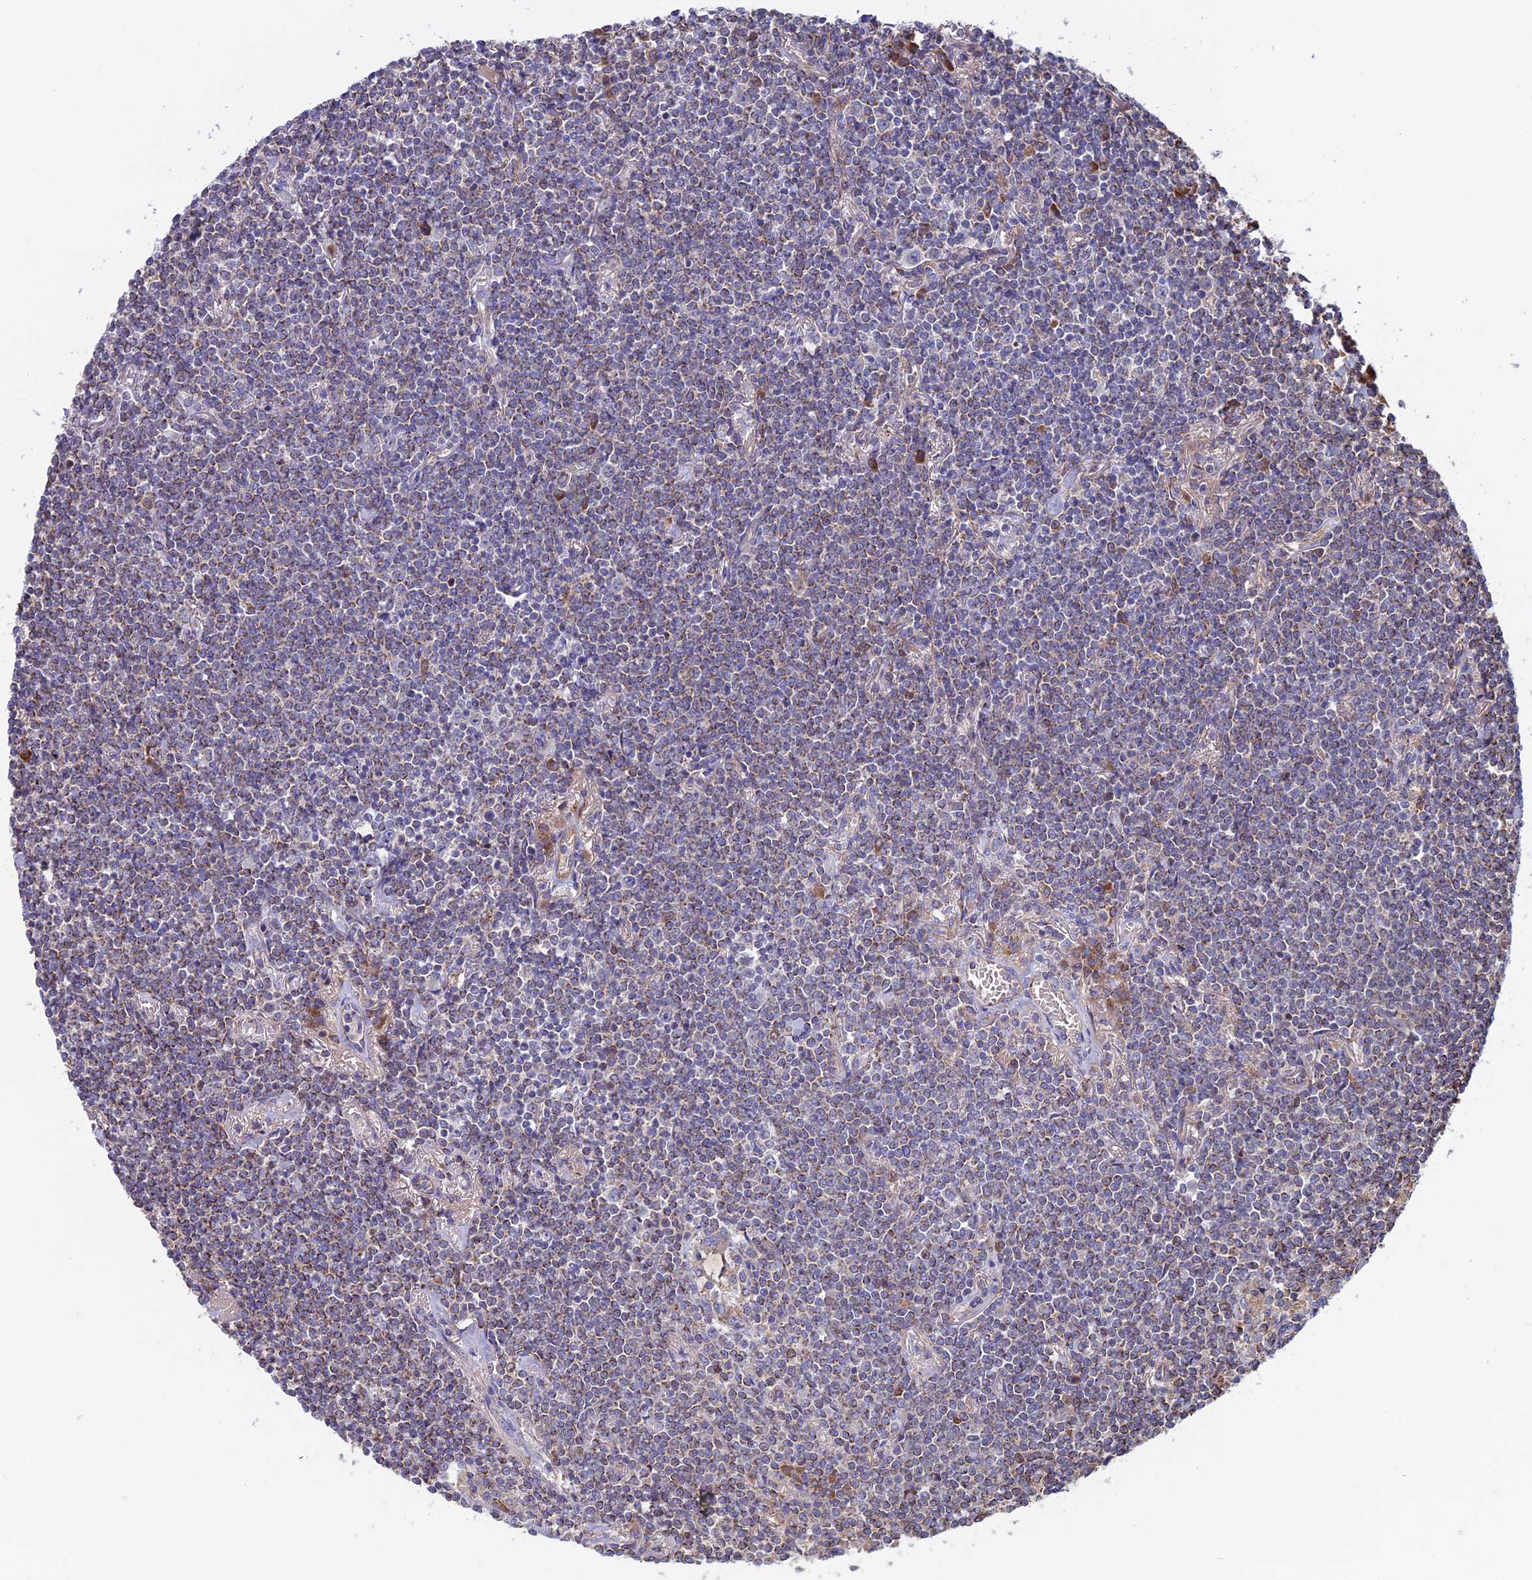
{"staining": {"intensity": "moderate", "quantity": ">75%", "location": "cytoplasmic/membranous"}, "tissue": "lymphoma", "cell_type": "Tumor cells", "image_type": "cancer", "snomed": [{"axis": "morphology", "description": "Malignant lymphoma, non-Hodgkin's type, Low grade"}, {"axis": "topography", "description": "Lung"}], "caption": "This is an image of immunohistochemistry (IHC) staining of lymphoma, which shows moderate staining in the cytoplasmic/membranous of tumor cells.", "gene": "SLC15A5", "patient": {"sex": "female", "age": 71}}